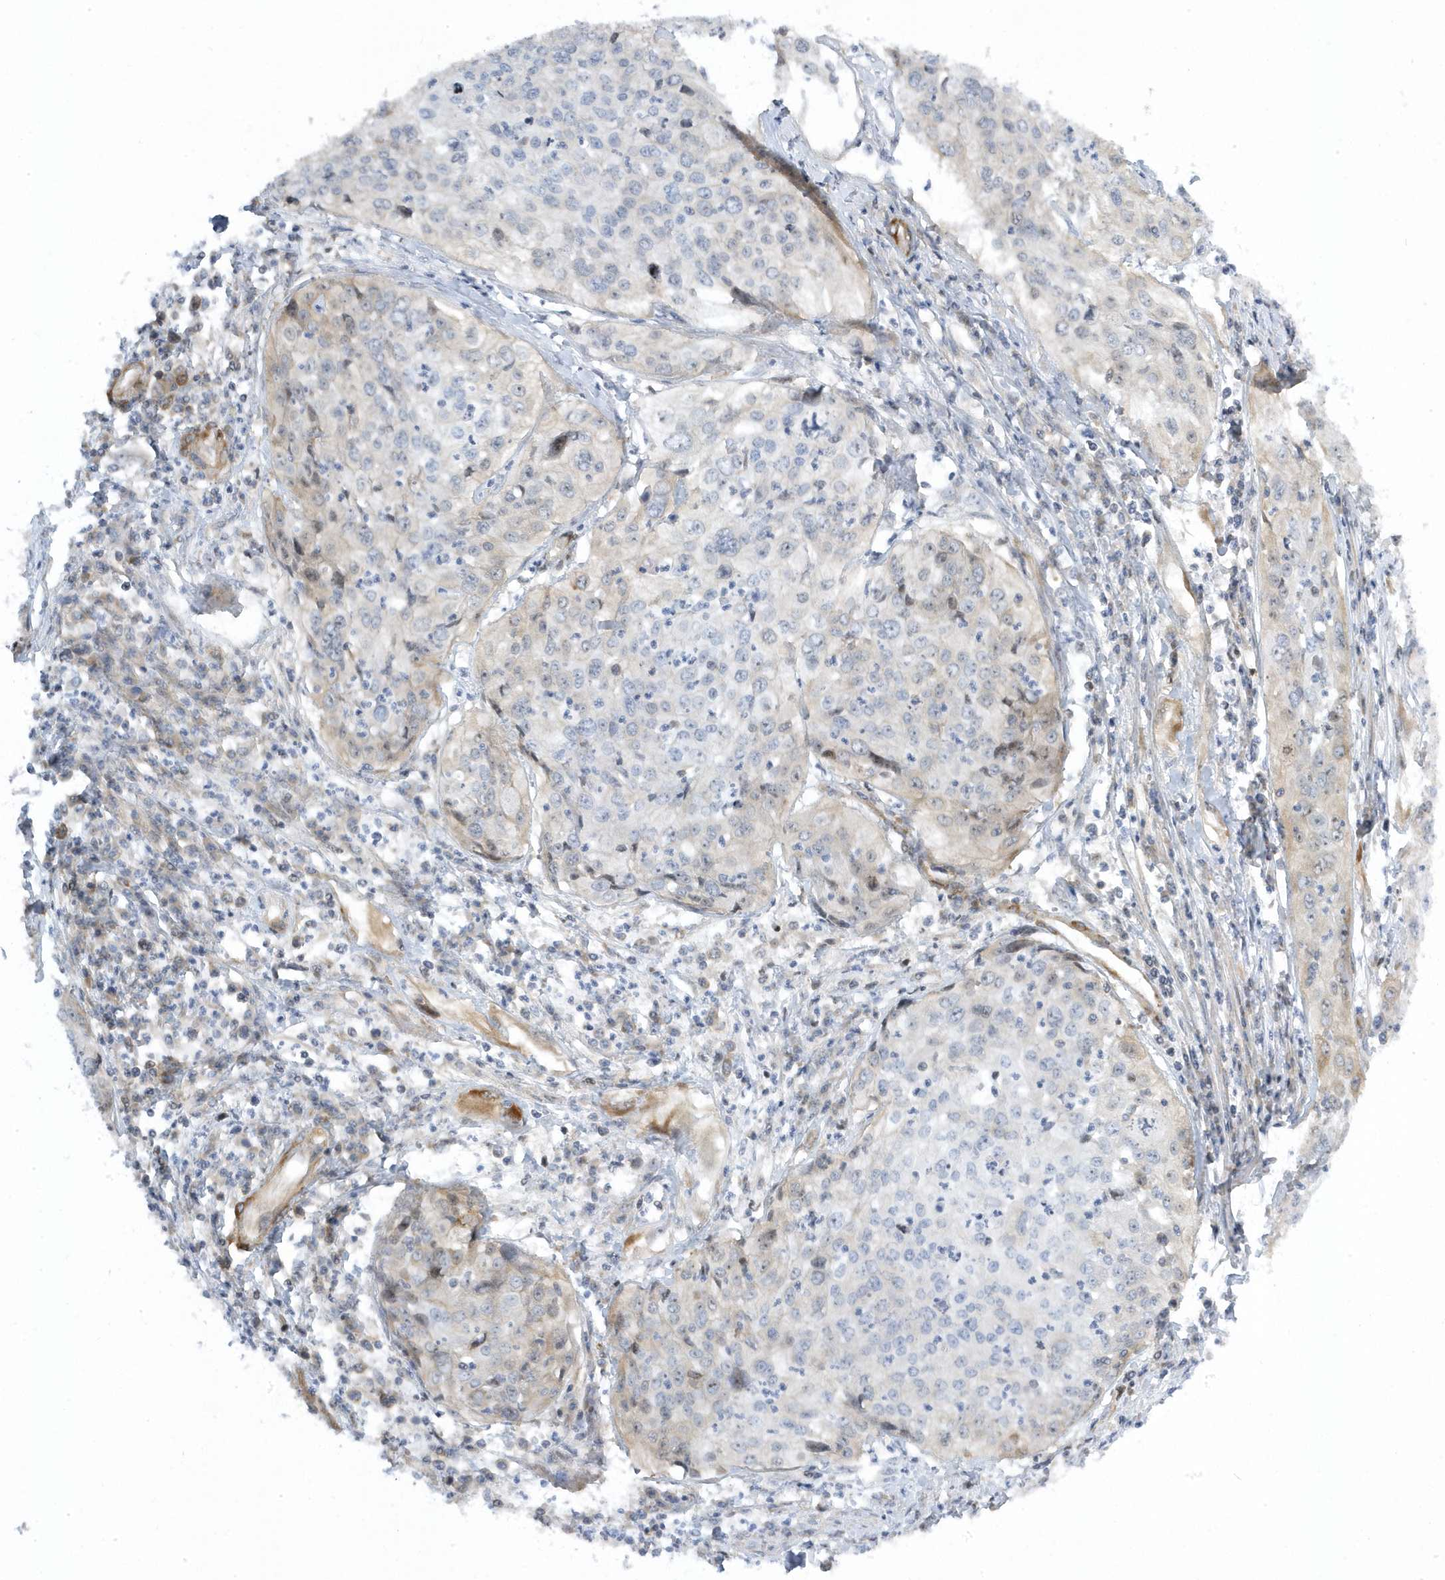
{"staining": {"intensity": "weak", "quantity": "<25%", "location": "cytoplasmic/membranous"}, "tissue": "cervical cancer", "cell_type": "Tumor cells", "image_type": "cancer", "snomed": [{"axis": "morphology", "description": "Squamous cell carcinoma, NOS"}, {"axis": "topography", "description": "Cervix"}], "caption": "This is an immunohistochemistry micrograph of cervical cancer (squamous cell carcinoma). There is no staining in tumor cells.", "gene": "MAP7D3", "patient": {"sex": "female", "age": 31}}